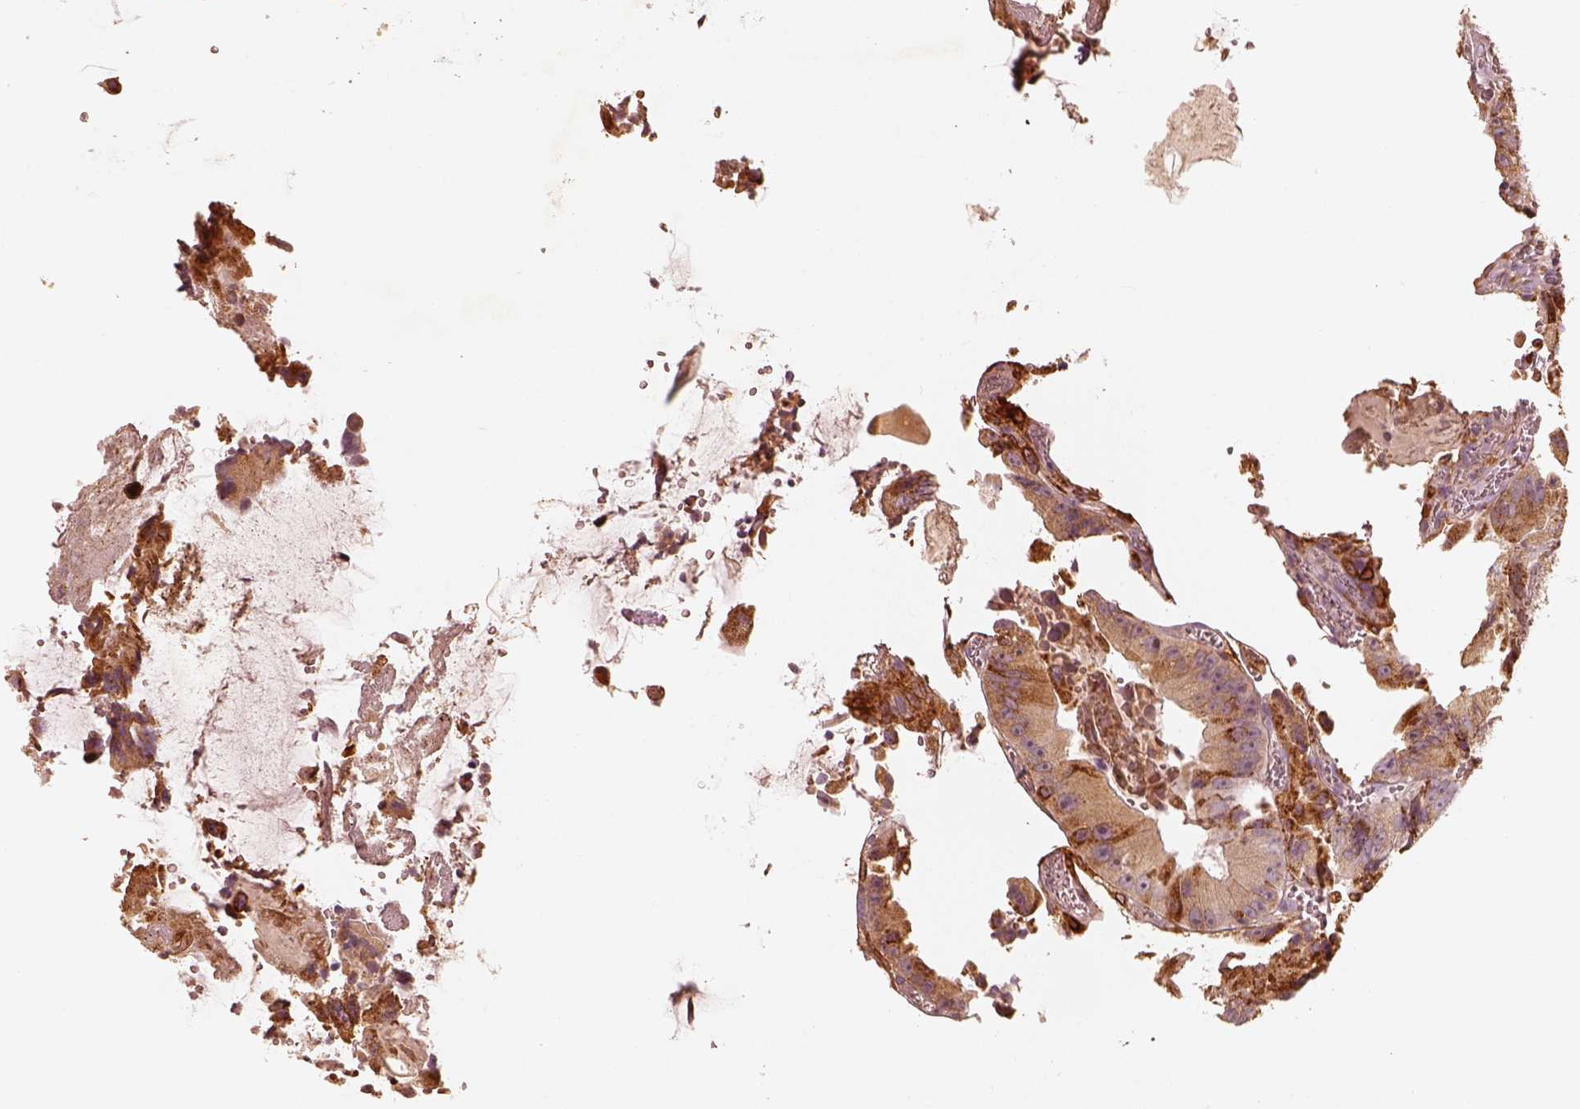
{"staining": {"intensity": "moderate", "quantity": ">75%", "location": "cytoplasmic/membranous"}, "tissue": "colorectal cancer", "cell_type": "Tumor cells", "image_type": "cancer", "snomed": [{"axis": "morphology", "description": "Adenocarcinoma, NOS"}, {"axis": "topography", "description": "Colon"}], "caption": "This photomicrograph reveals IHC staining of colorectal cancer, with medium moderate cytoplasmic/membranous staining in about >75% of tumor cells.", "gene": "WLS", "patient": {"sex": "female", "age": 86}}